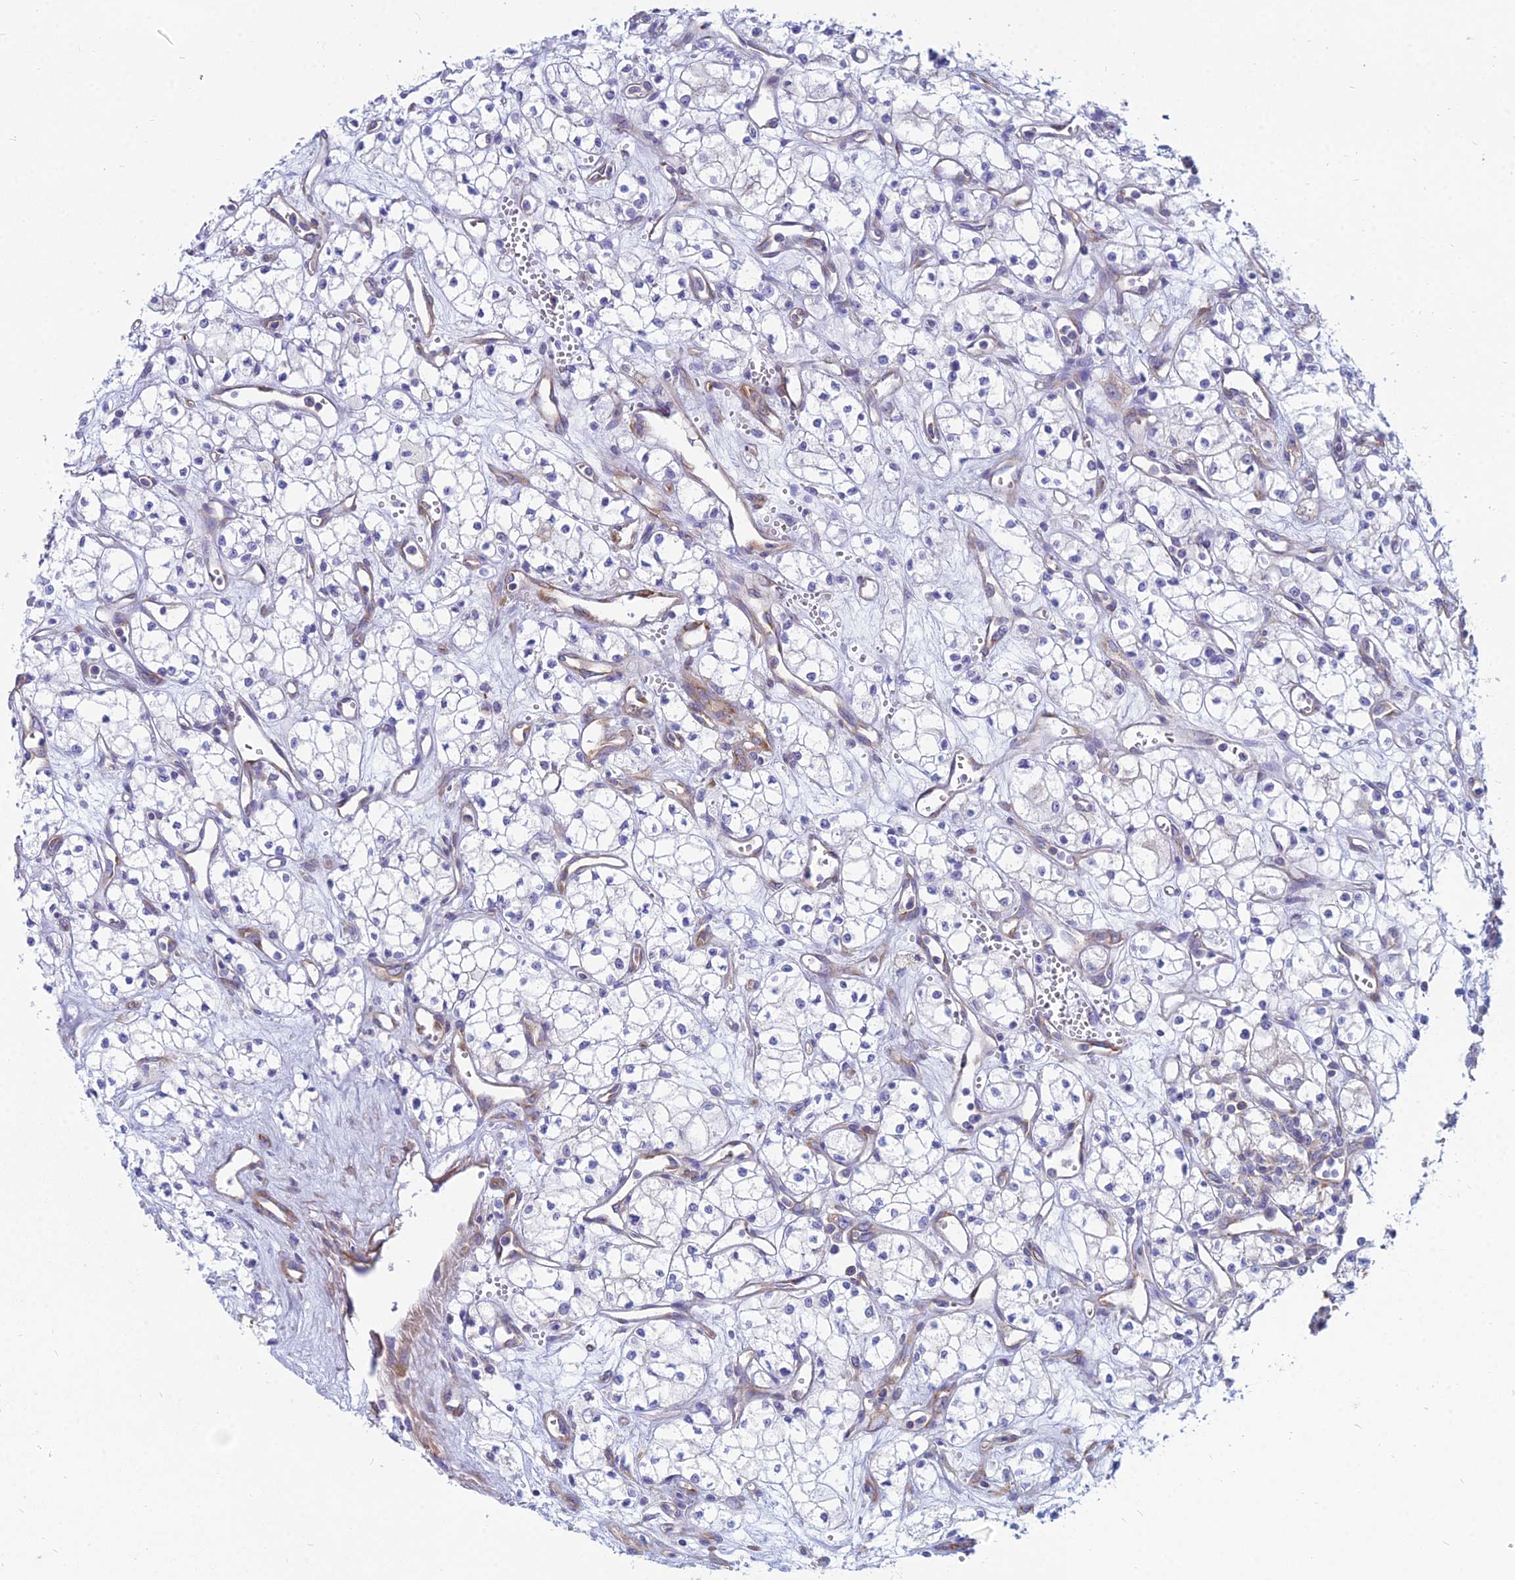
{"staining": {"intensity": "negative", "quantity": "none", "location": "none"}, "tissue": "renal cancer", "cell_type": "Tumor cells", "image_type": "cancer", "snomed": [{"axis": "morphology", "description": "Adenocarcinoma, NOS"}, {"axis": "topography", "description": "Kidney"}], "caption": "Immunohistochemistry (IHC) of human renal cancer (adenocarcinoma) exhibits no positivity in tumor cells. (Immunohistochemistry (IHC), brightfield microscopy, high magnification).", "gene": "TXLNA", "patient": {"sex": "male", "age": 59}}